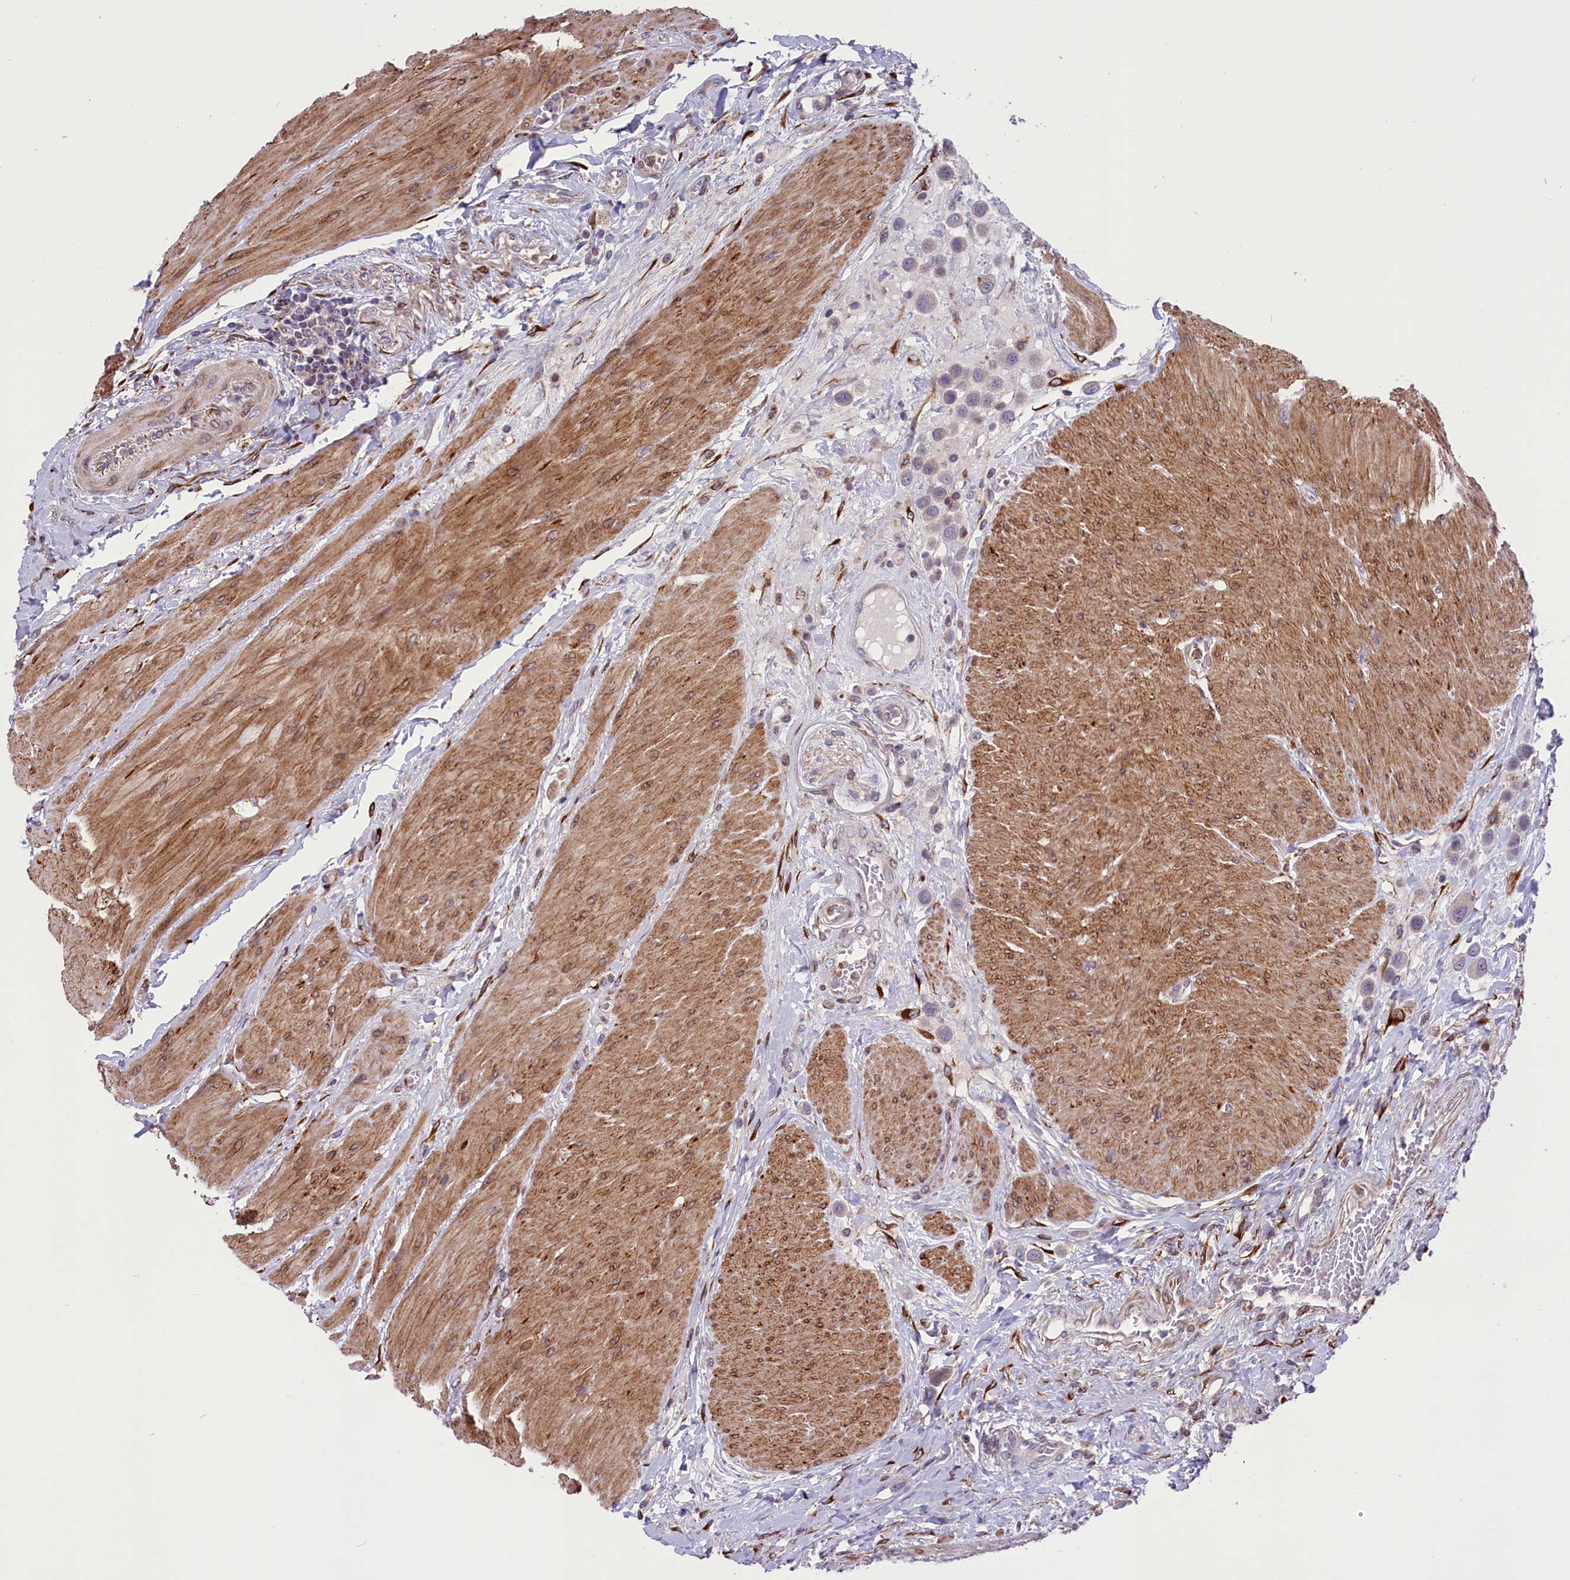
{"staining": {"intensity": "weak", "quantity": "25%-75%", "location": "cytoplasmic/membranous"}, "tissue": "urothelial cancer", "cell_type": "Tumor cells", "image_type": "cancer", "snomed": [{"axis": "morphology", "description": "Urothelial carcinoma, High grade"}, {"axis": "topography", "description": "Urinary bladder"}], "caption": "The image shows immunohistochemical staining of urothelial carcinoma (high-grade). There is weak cytoplasmic/membranous positivity is appreciated in about 25%-75% of tumor cells.", "gene": "MIEF2", "patient": {"sex": "male", "age": 50}}